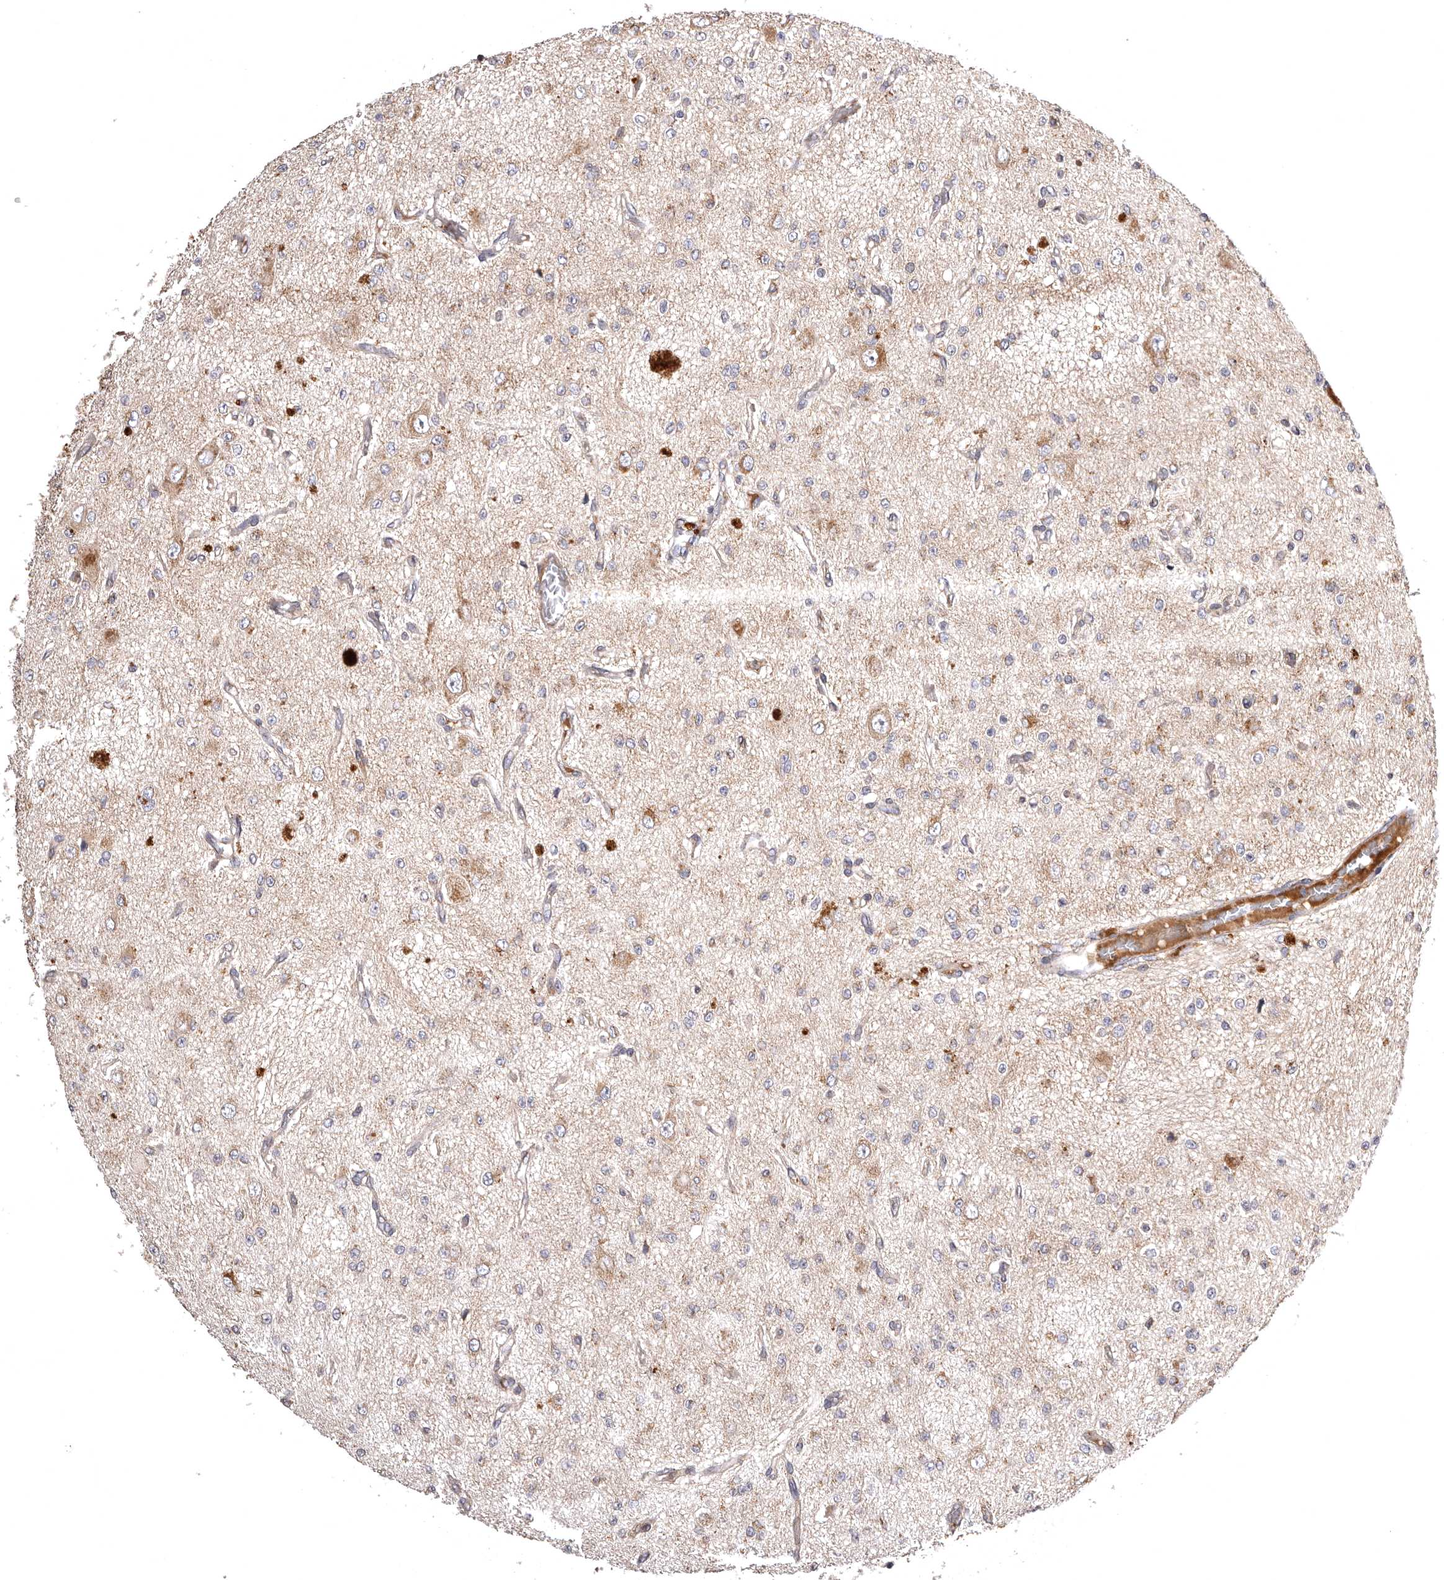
{"staining": {"intensity": "moderate", "quantity": "<25%", "location": "cytoplasmic/membranous"}, "tissue": "glioma", "cell_type": "Tumor cells", "image_type": "cancer", "snomed": [{"axis": "morphology", "description": "Glioma, malignant, Low grade"}, {"axis": "topography", "description": "Brain"}], "caption": "The photomicrograph demonstrates a brown stain indicating the presence of a protein in the cytoplasmic/membranous of tumor cells in glioma.", "gene": "ADCY2", "patient": {"sex": "male", "age": 38}}